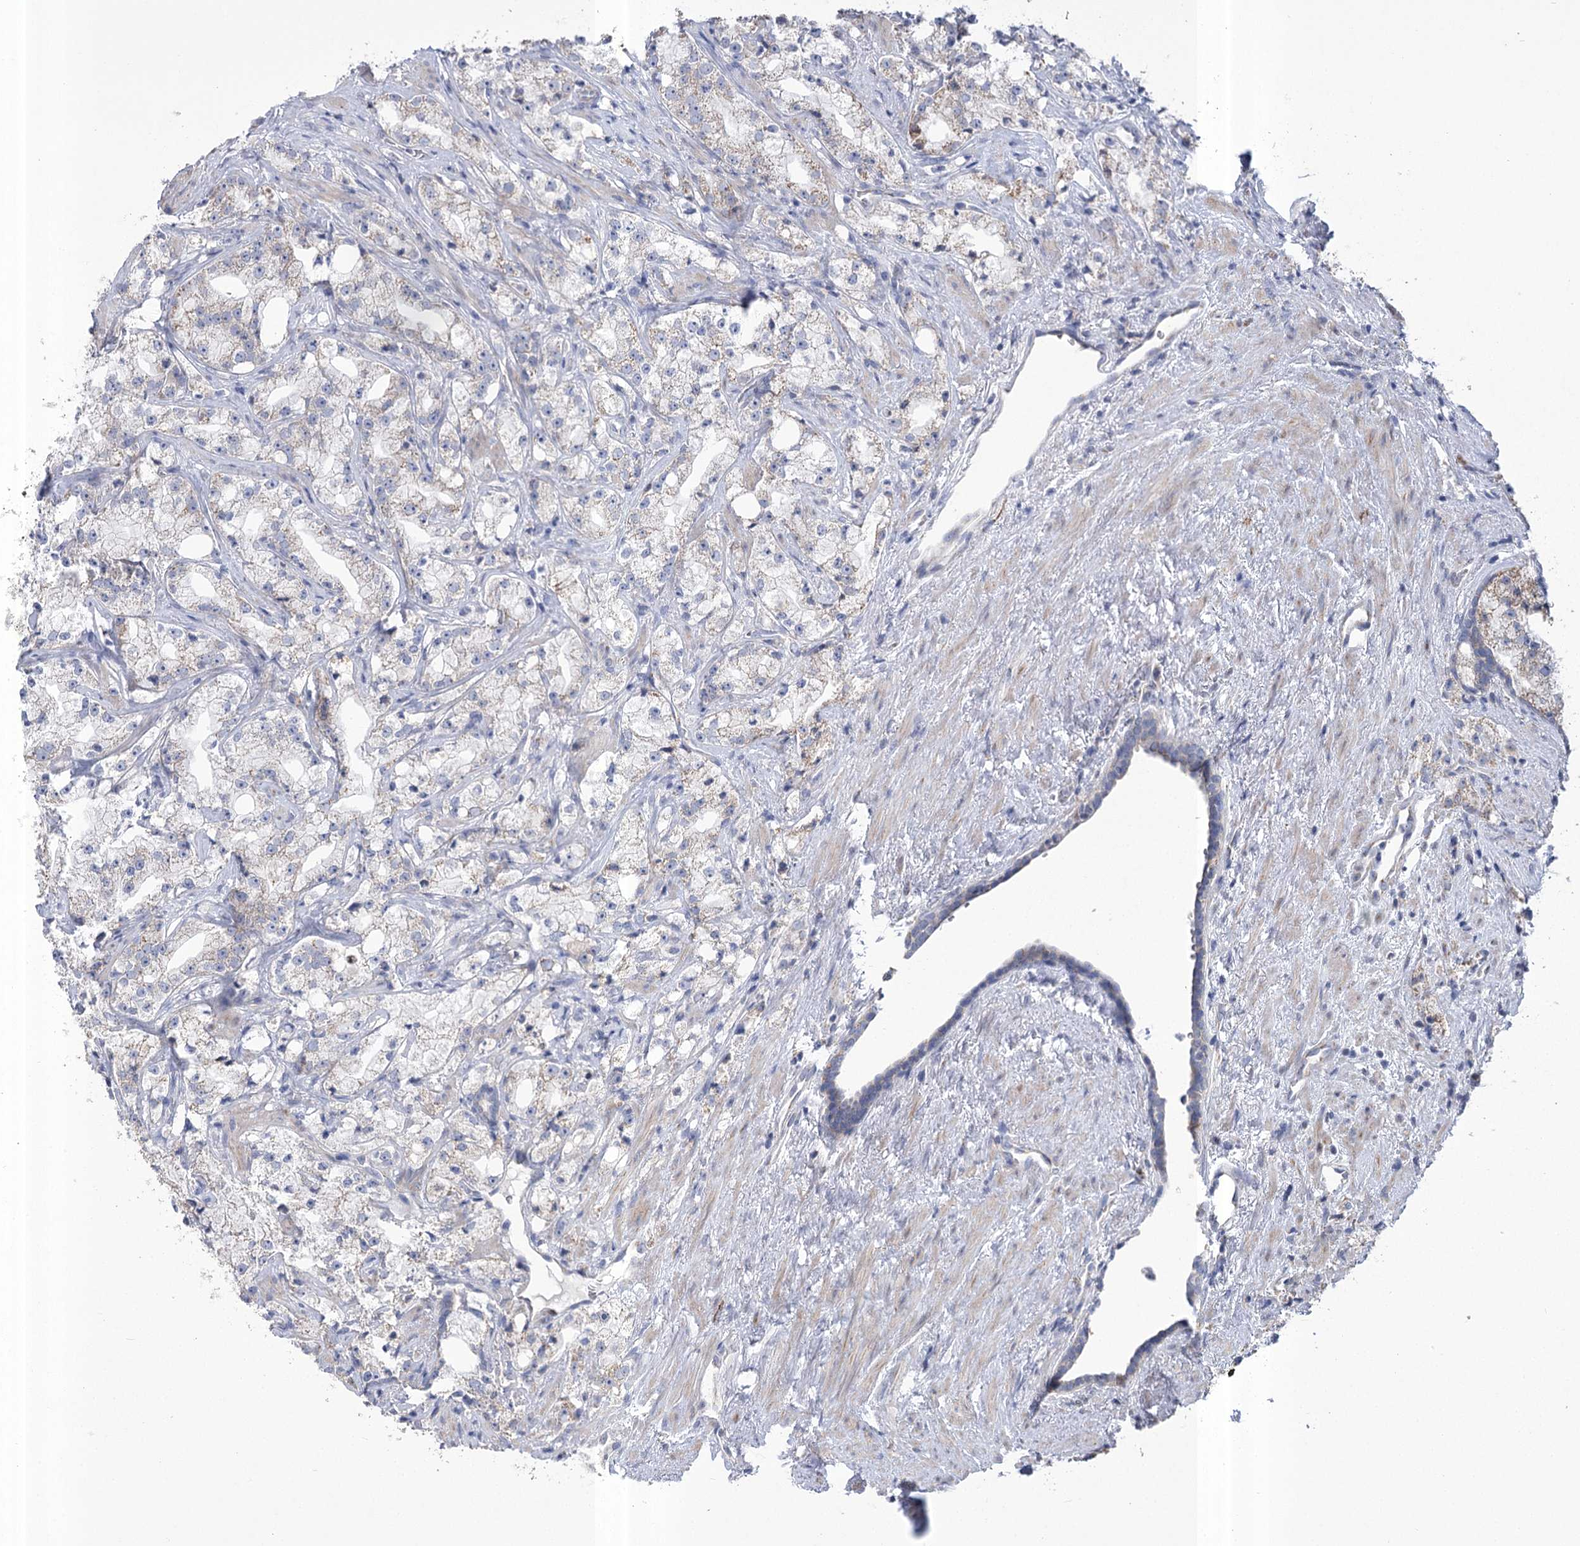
{"staining": {"intensity": "moderate", "quantity": "<25%", "location": "cytoplasmic/membranous"}, "tissue": "prostate cancer", "cell_type": "Tumor cells", "image_type": "cancer", "snomed": [{"axis": "morphology", "description": "Adenocarcinoma, High grade"}, {"axis": "topography", "description": "Prostate"}], "caption": "Immunohistochemistry (IHC) micrograph of neoplastic tissue: prostate cancer stained using IHC reveals low levels of moderate protein expression localized specifically in the cytoplasmic/membranous of tumor cells, appearing as a cytoplasmic/membranous brown color.", "gene": "PDHB", "patient": {"sex": "male", "age": 64}}